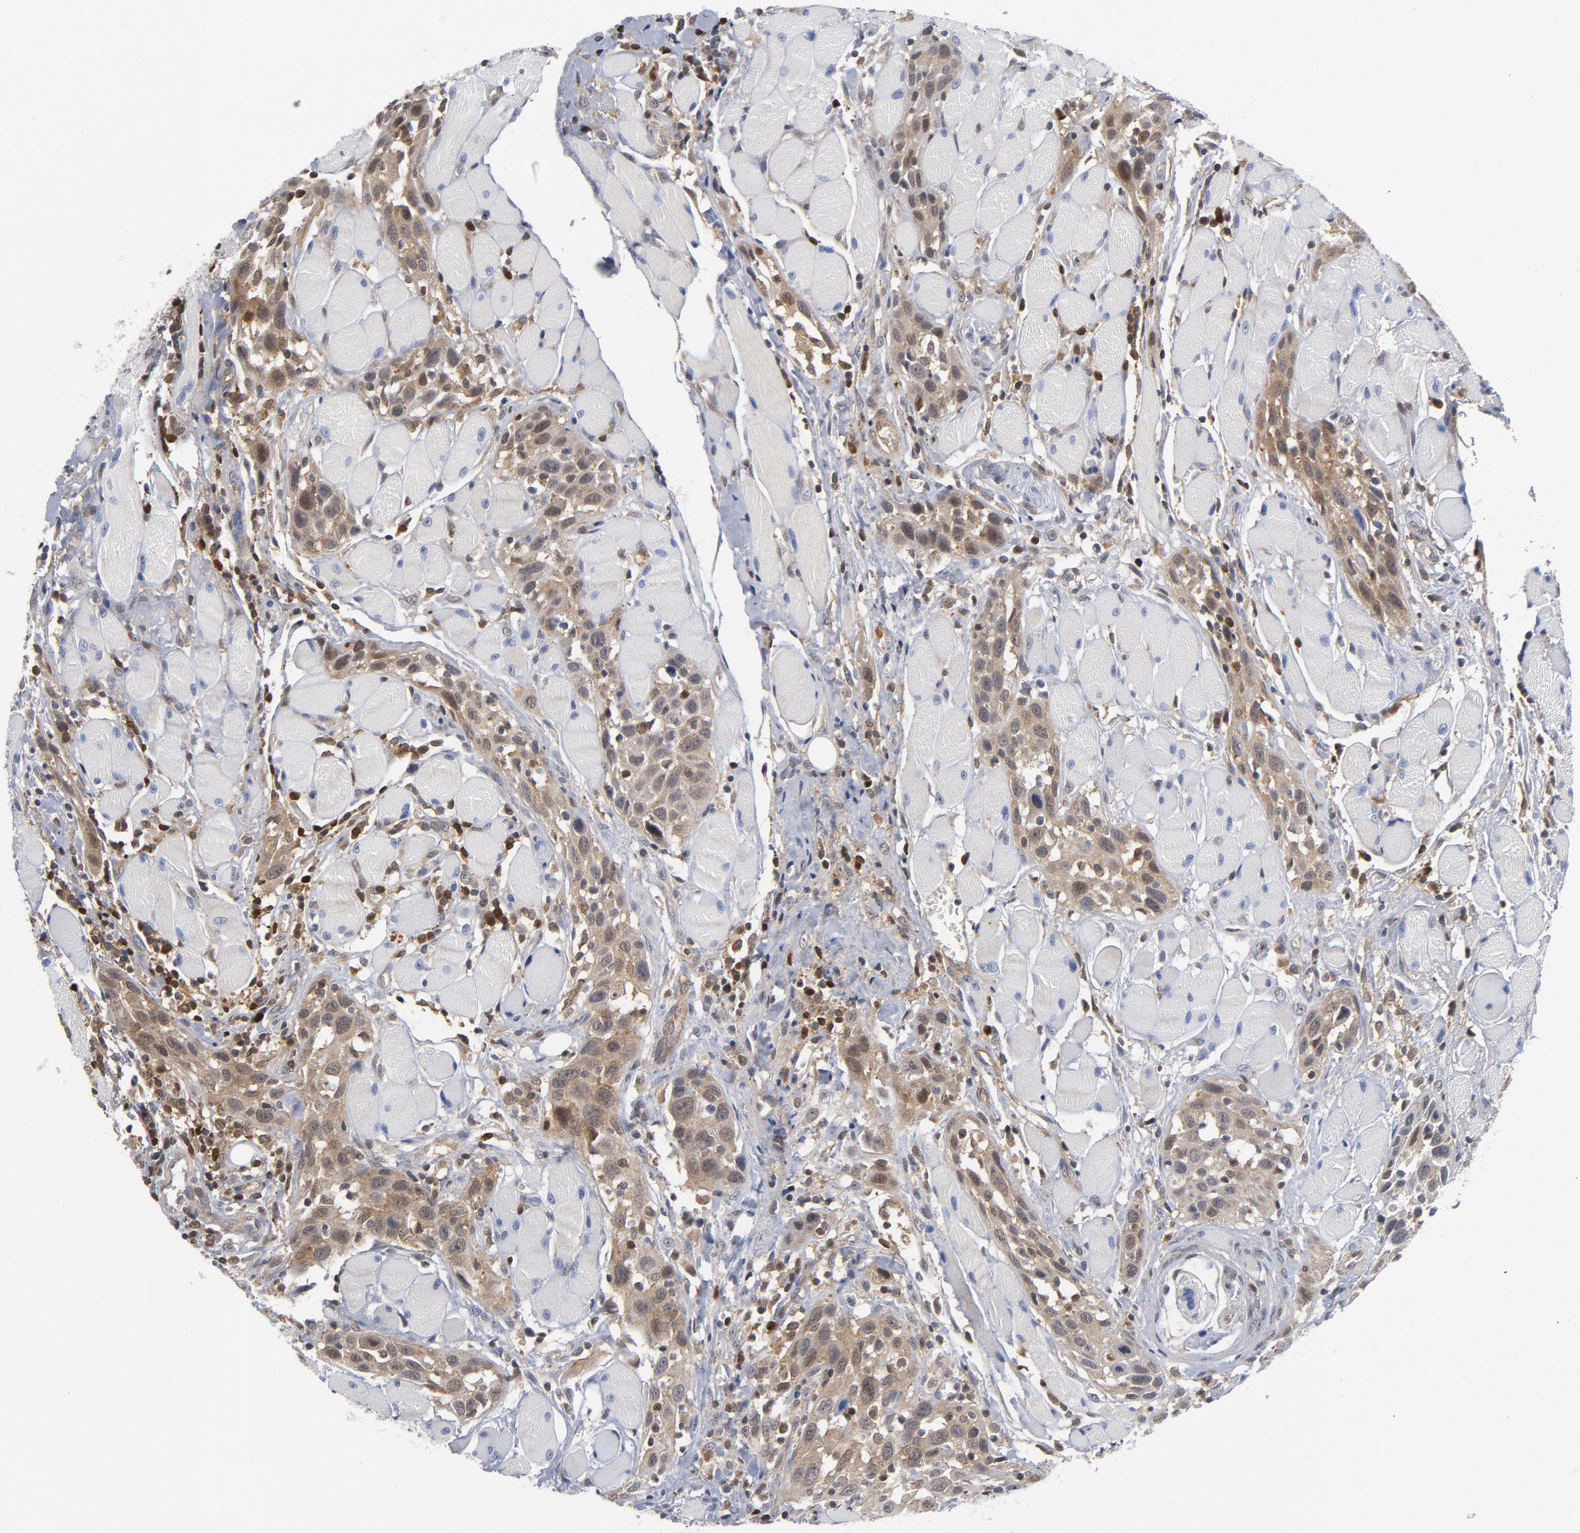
{"staining": {"intensity": "weak", "quantity": ">75%", "location": "cytoplasmic/membranous"}, "tissue": "head and neck cancer", "cell_type": "Tumor cells", "image_type": "cancer", "snomed": [{"axis": "morphology", "description": "Squamous cell carcinoma, NOS"}, {"axis": "topography", "description": "Oral tissue"}, {"axis": "topography", "description": "Head-Neck"}], "caption": "Immunohistochemistry image of neoplastic tissue: head and neck cancer (squamous cell carcinoma) stained using immunohistochemistry shows low levels of weak protein expression localized specifically in the cytoplasmic/membranous of tumor cells, appearing as a cytoplasmic/membranous brown color.", "gene": "TRADD", "patient": {"sex": "female", "age": 50}}